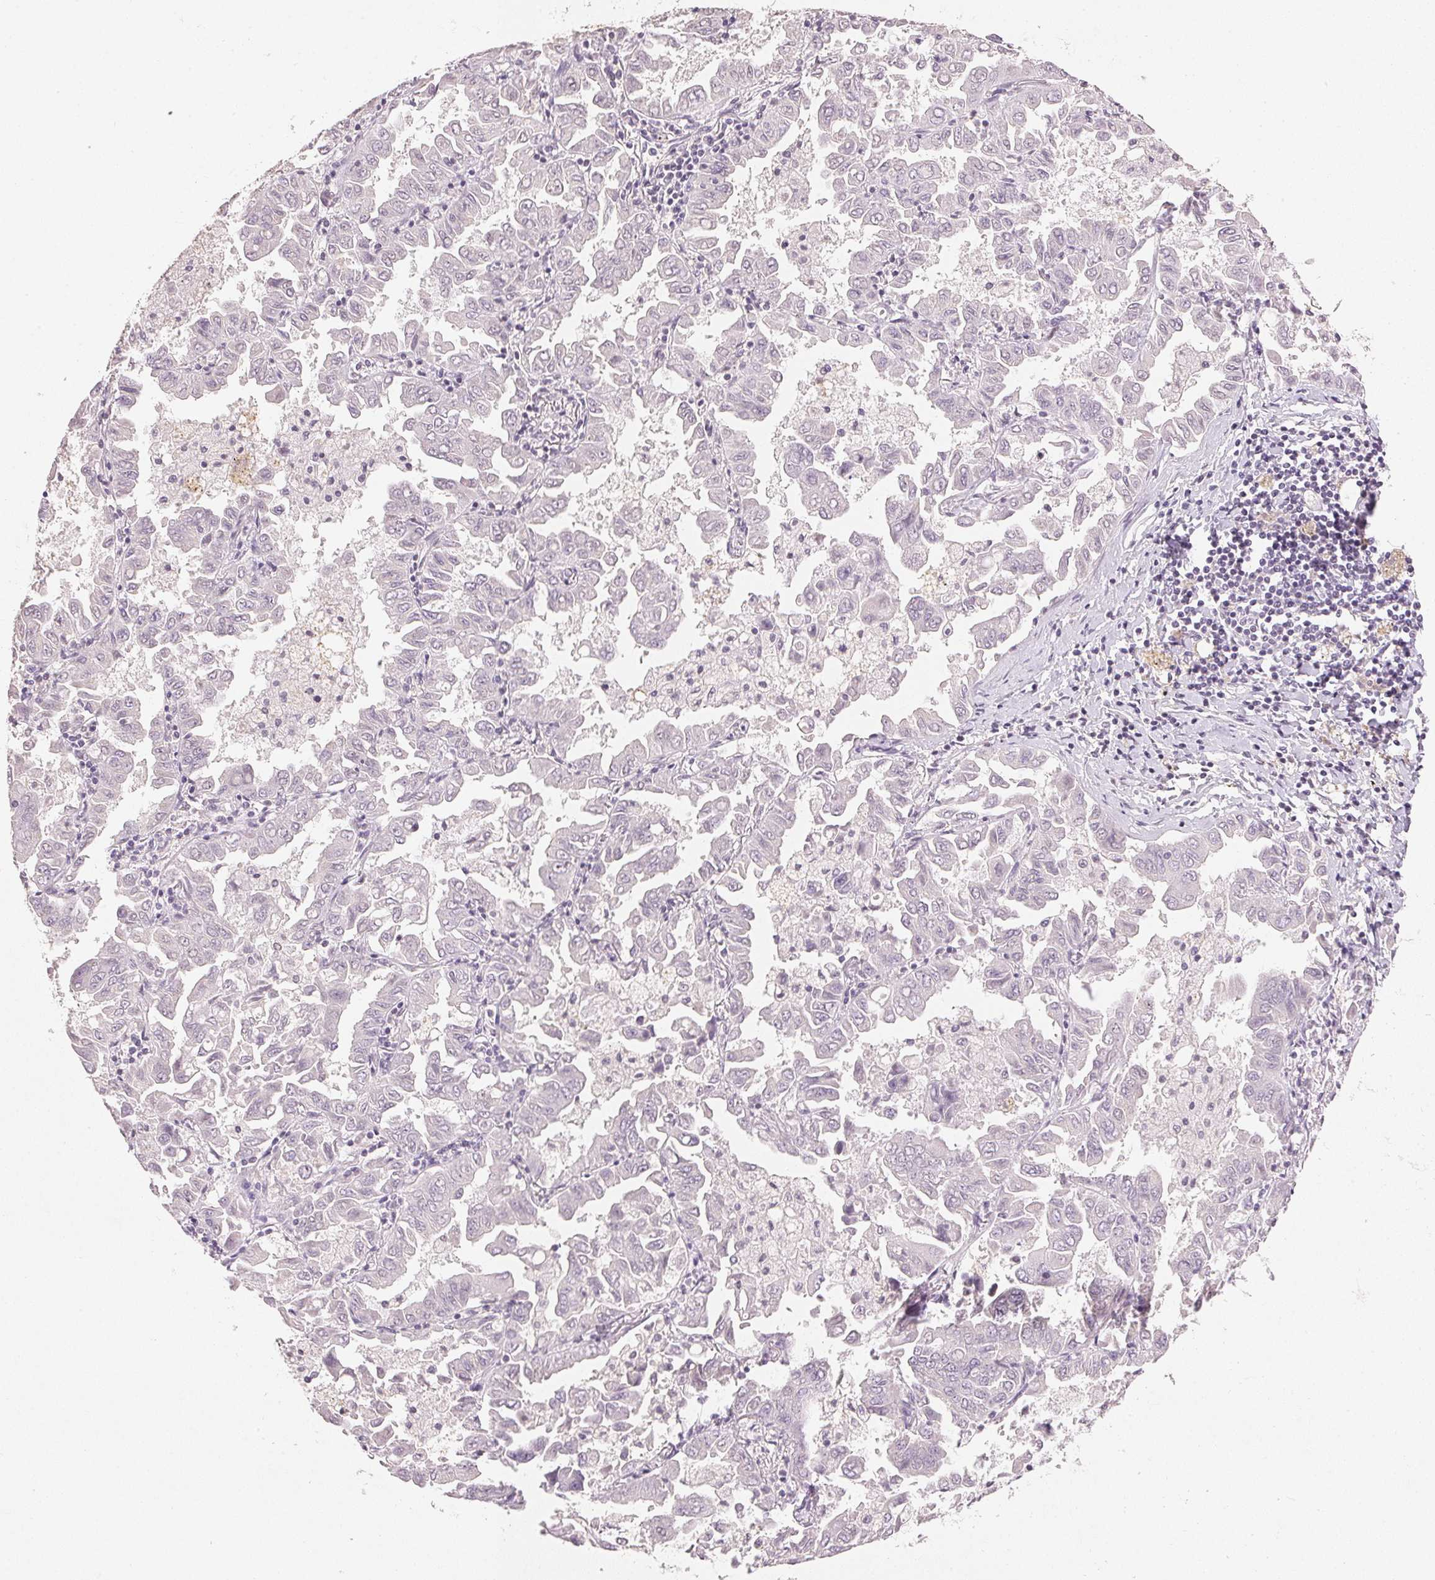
{"staining": {"intensity": "negative", "quantity": "none", "location": "none"}, "tissue": "lung cancer", "cell_type": "Tumor cells", "image_type": "cancer", "snomed": [{"axis": "morphology", "description": "Adenocarcinoma, NOS"}, {"axis": "topography", "description": "Lung"}], "caption": "This is a photomicrograph of immunohistochemistry staining of lung cancer, which shows no staining in tumor cells. The staining was performed using DAB to visualize the protein expression in brown, while the nuclei were stained in blue with hematoxylin (Magnification: 20x).", "gene": "SMTN", "patient": {"sex": "male", "age": 64}}